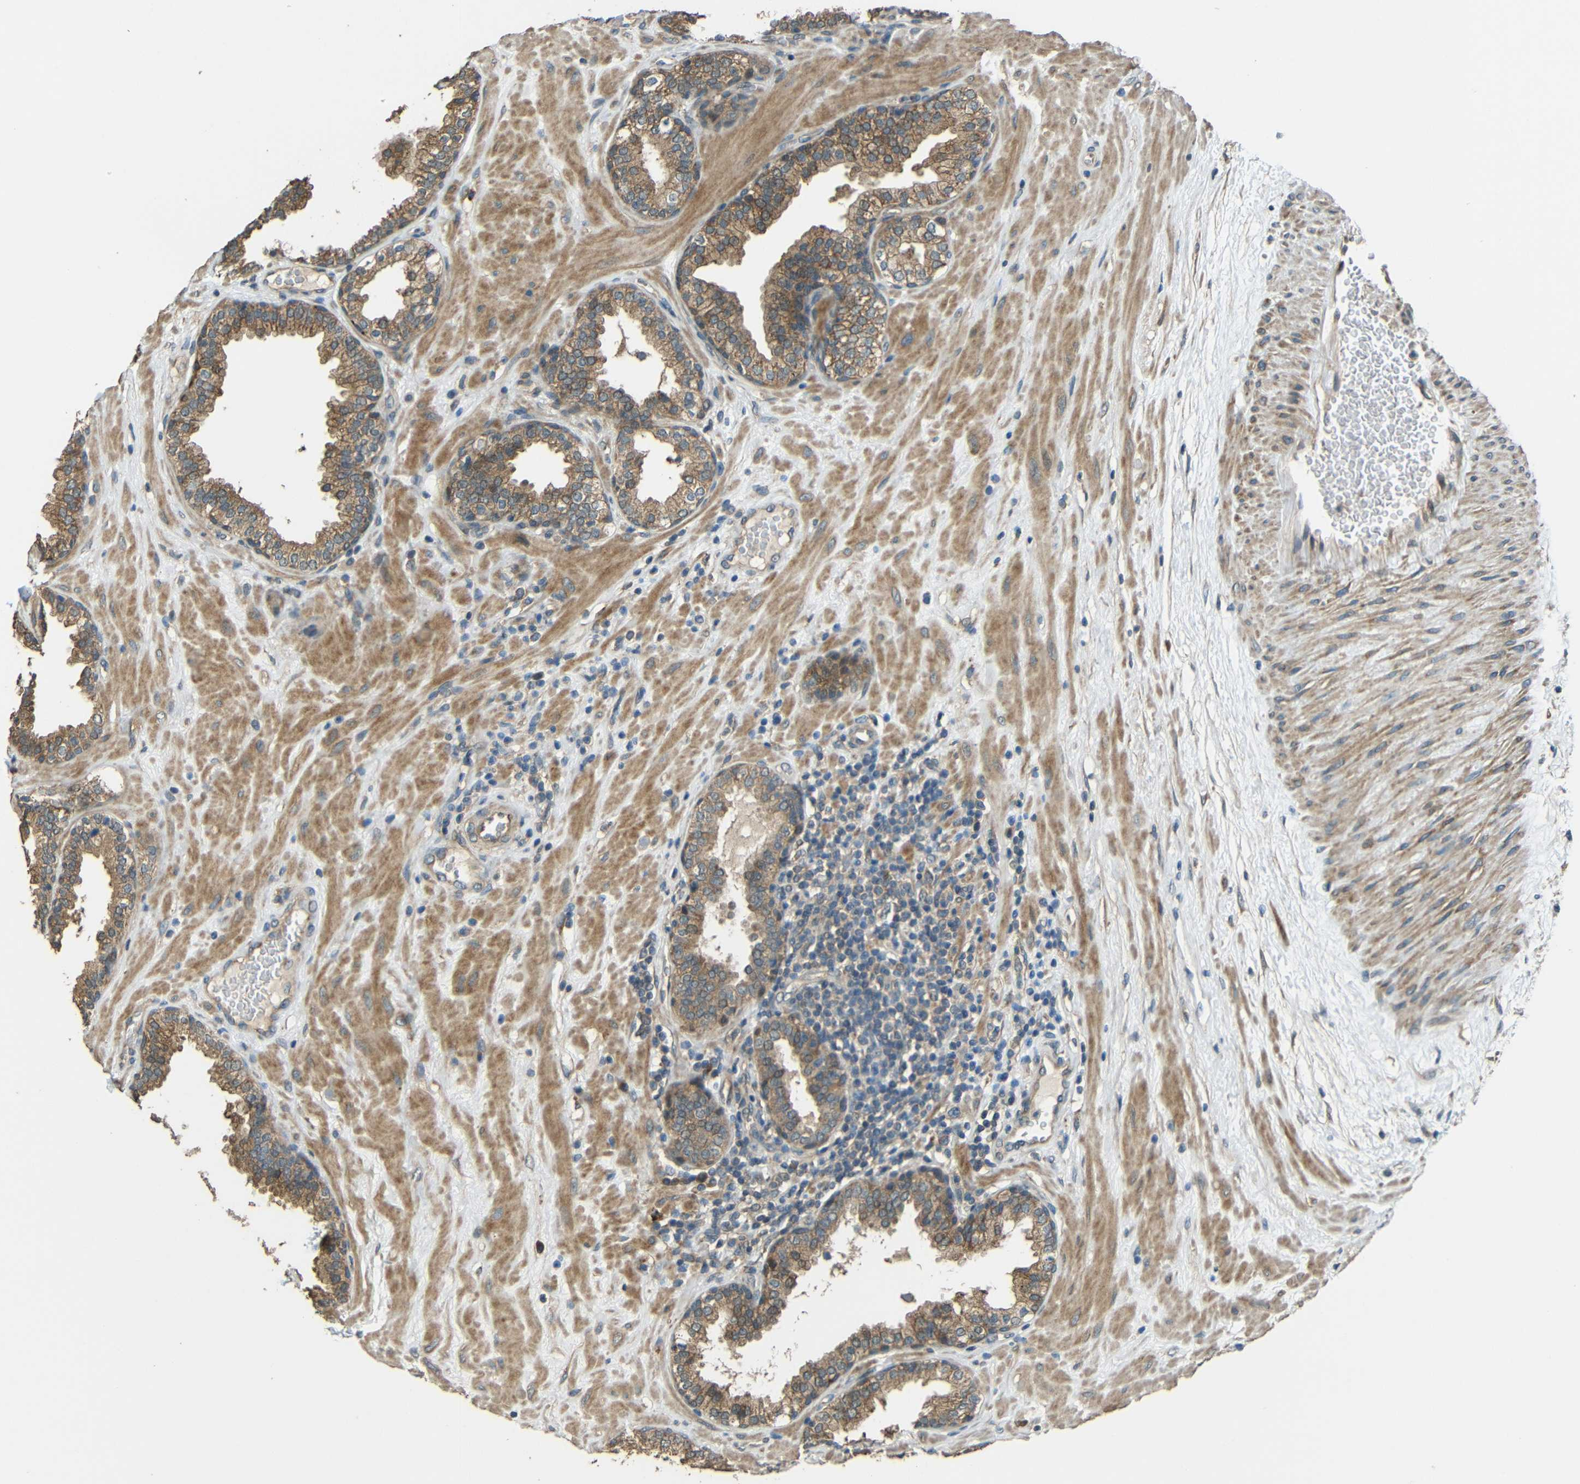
{"staining": {"intensity": "moderate", "quantity": ">75%", "location": "cytoplasmic/membranous"}, "tissue": "prostate", "cell_type": "Glandular cells", "image_type": "normal", "snomed": [{"axis": "morphology", "description": "Normal tissue, NOS"}, {"axis": "topography", "description": "Prostate"}], "caption": "An IHC photomicrograph of benign tissue is shown. Protein staining in brown labels moderate cytoplasmic/membranous positivity in prostate within glandular cells.", "gene": "ACACA", "patient": {"sex": "male", "age": 51}}